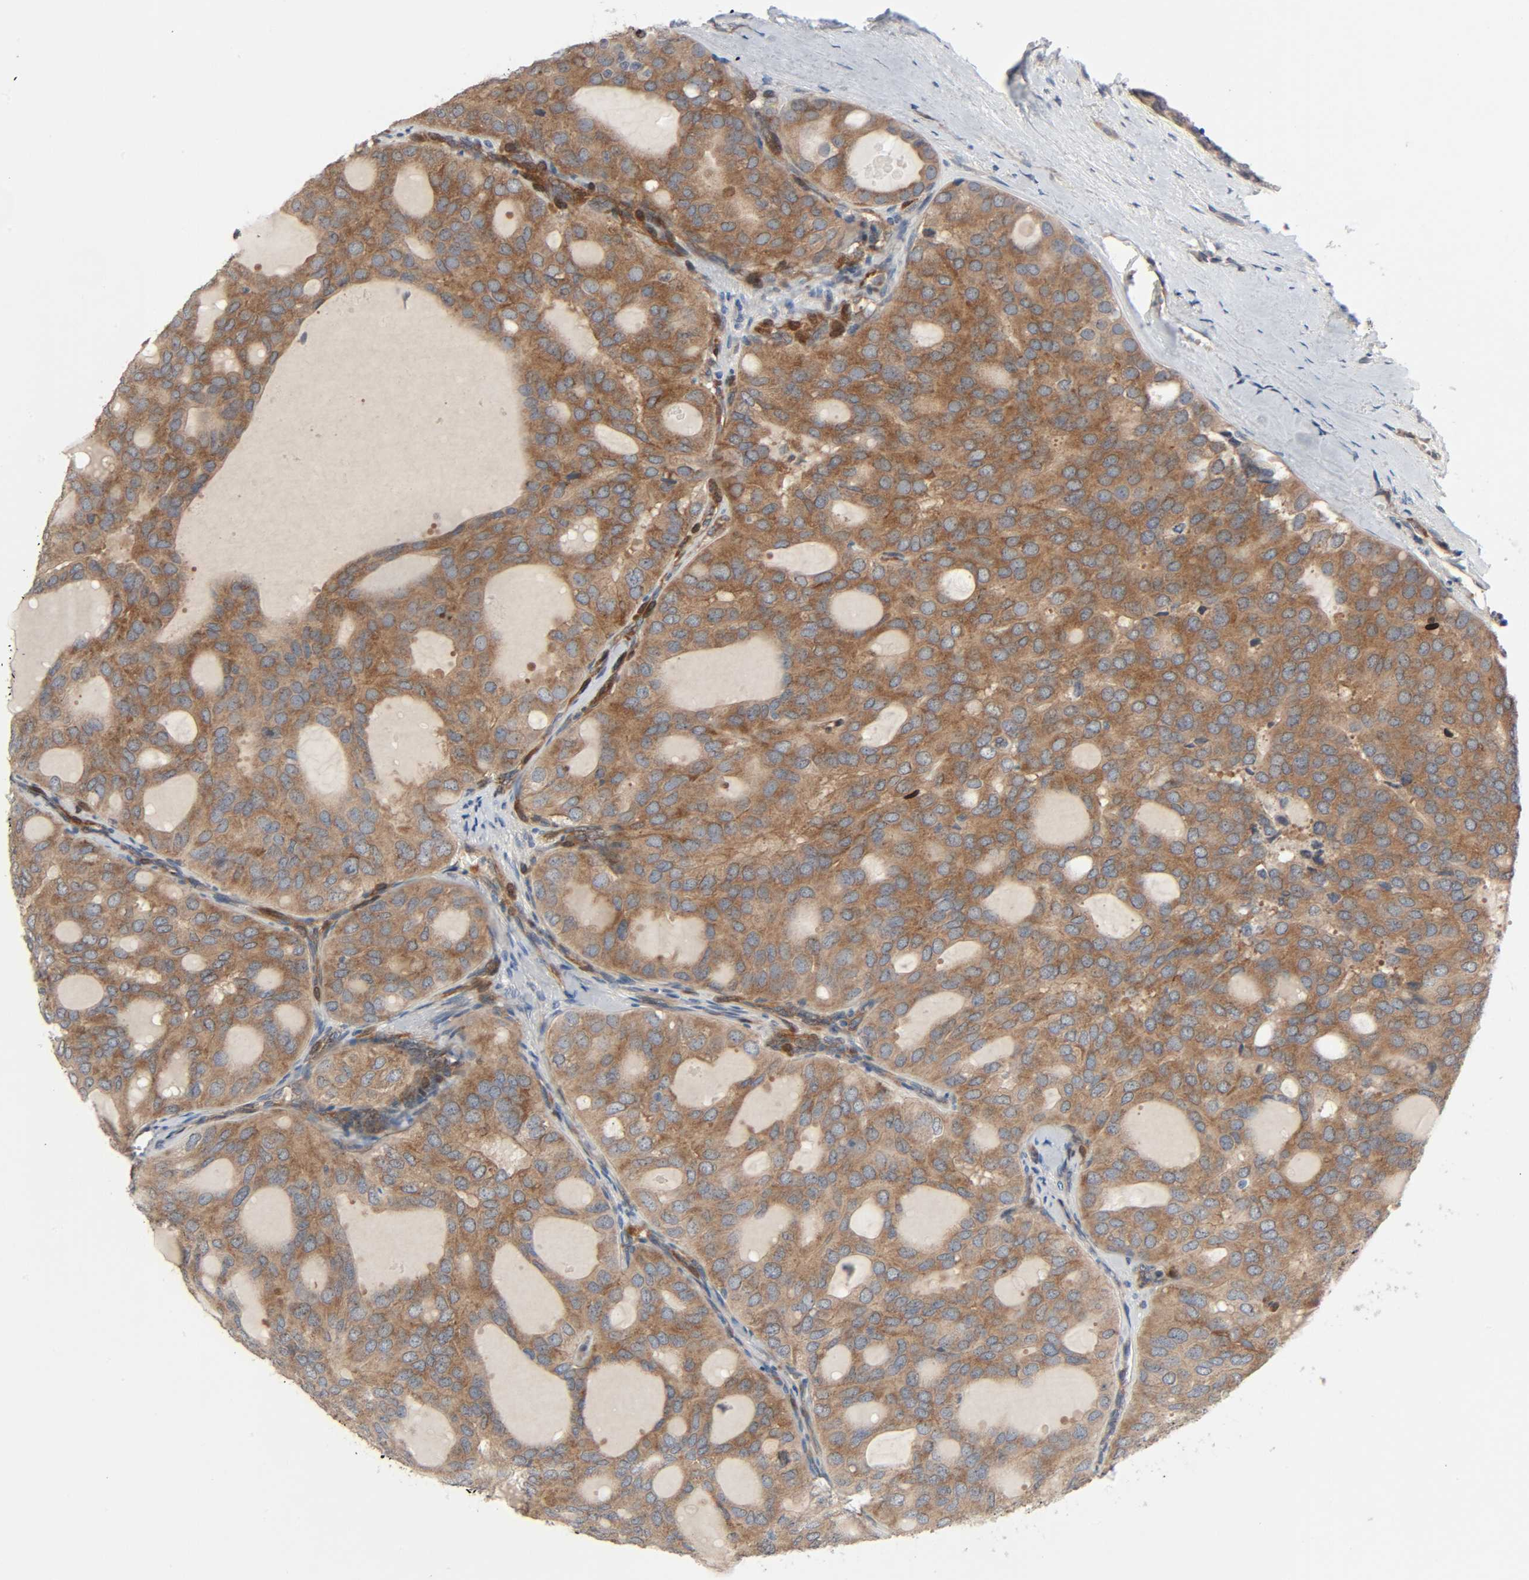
{"staining": {"intensity": "moderate", "quantity": ">75%", "location": "cytoplasmic/membranous"}, "tissue": "thyroid cancer", "cell_type": "Tumor cells", "image_type": "cancer", "snomed": [{"axis": "morphology", "description": "Follicular adenoma carcinoma, NOS"}, {"axis": "topography", "description": "Thyroid gland"}], "caption": "Brown immunohistochemical staining in follicular adenoma carcinoma (thyroid) reveals moderate cytoplasmic/membranous staining in about >75% of tumor cells.", "gene": "PTK2", "patient": {"sex": "male", "age": 75}}